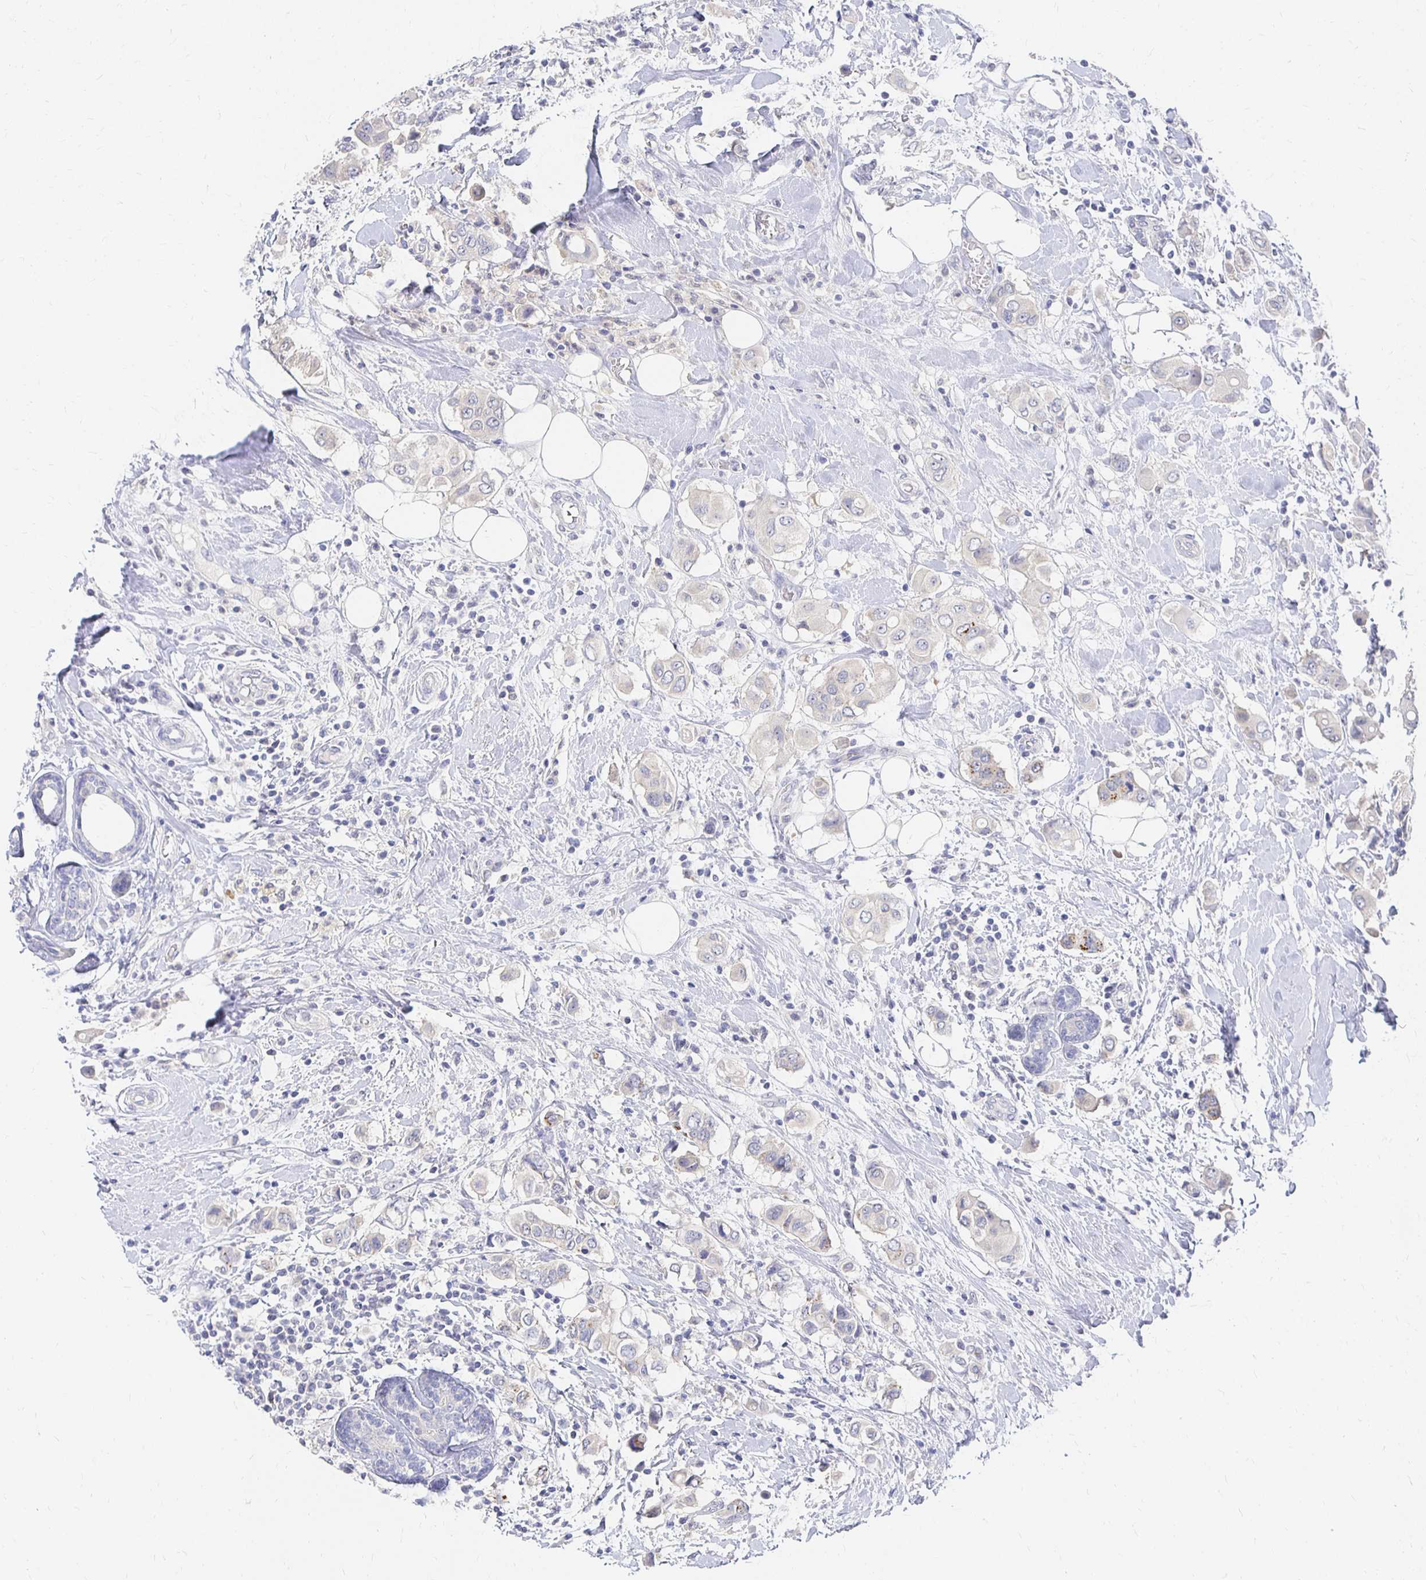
{"staining": {"intensity": "negative", "quantity": "none", "location": "none"}, "tissue": "breast cancer", "cell_type": "Tumor cells", "image_type": "cancer", "snomed": [{"axis": "morphology", "description": "Lobular carcinoma"}, {"axis": "topography", "description": "Breast"}], "caption": "High power microscopy histopathology image of an IHC micrograph of breast lobular carcinoma, revealing no significant positivity in tumor cells.", "gene": "FKRP", "patient": {"sex": "female", "age": 51}}